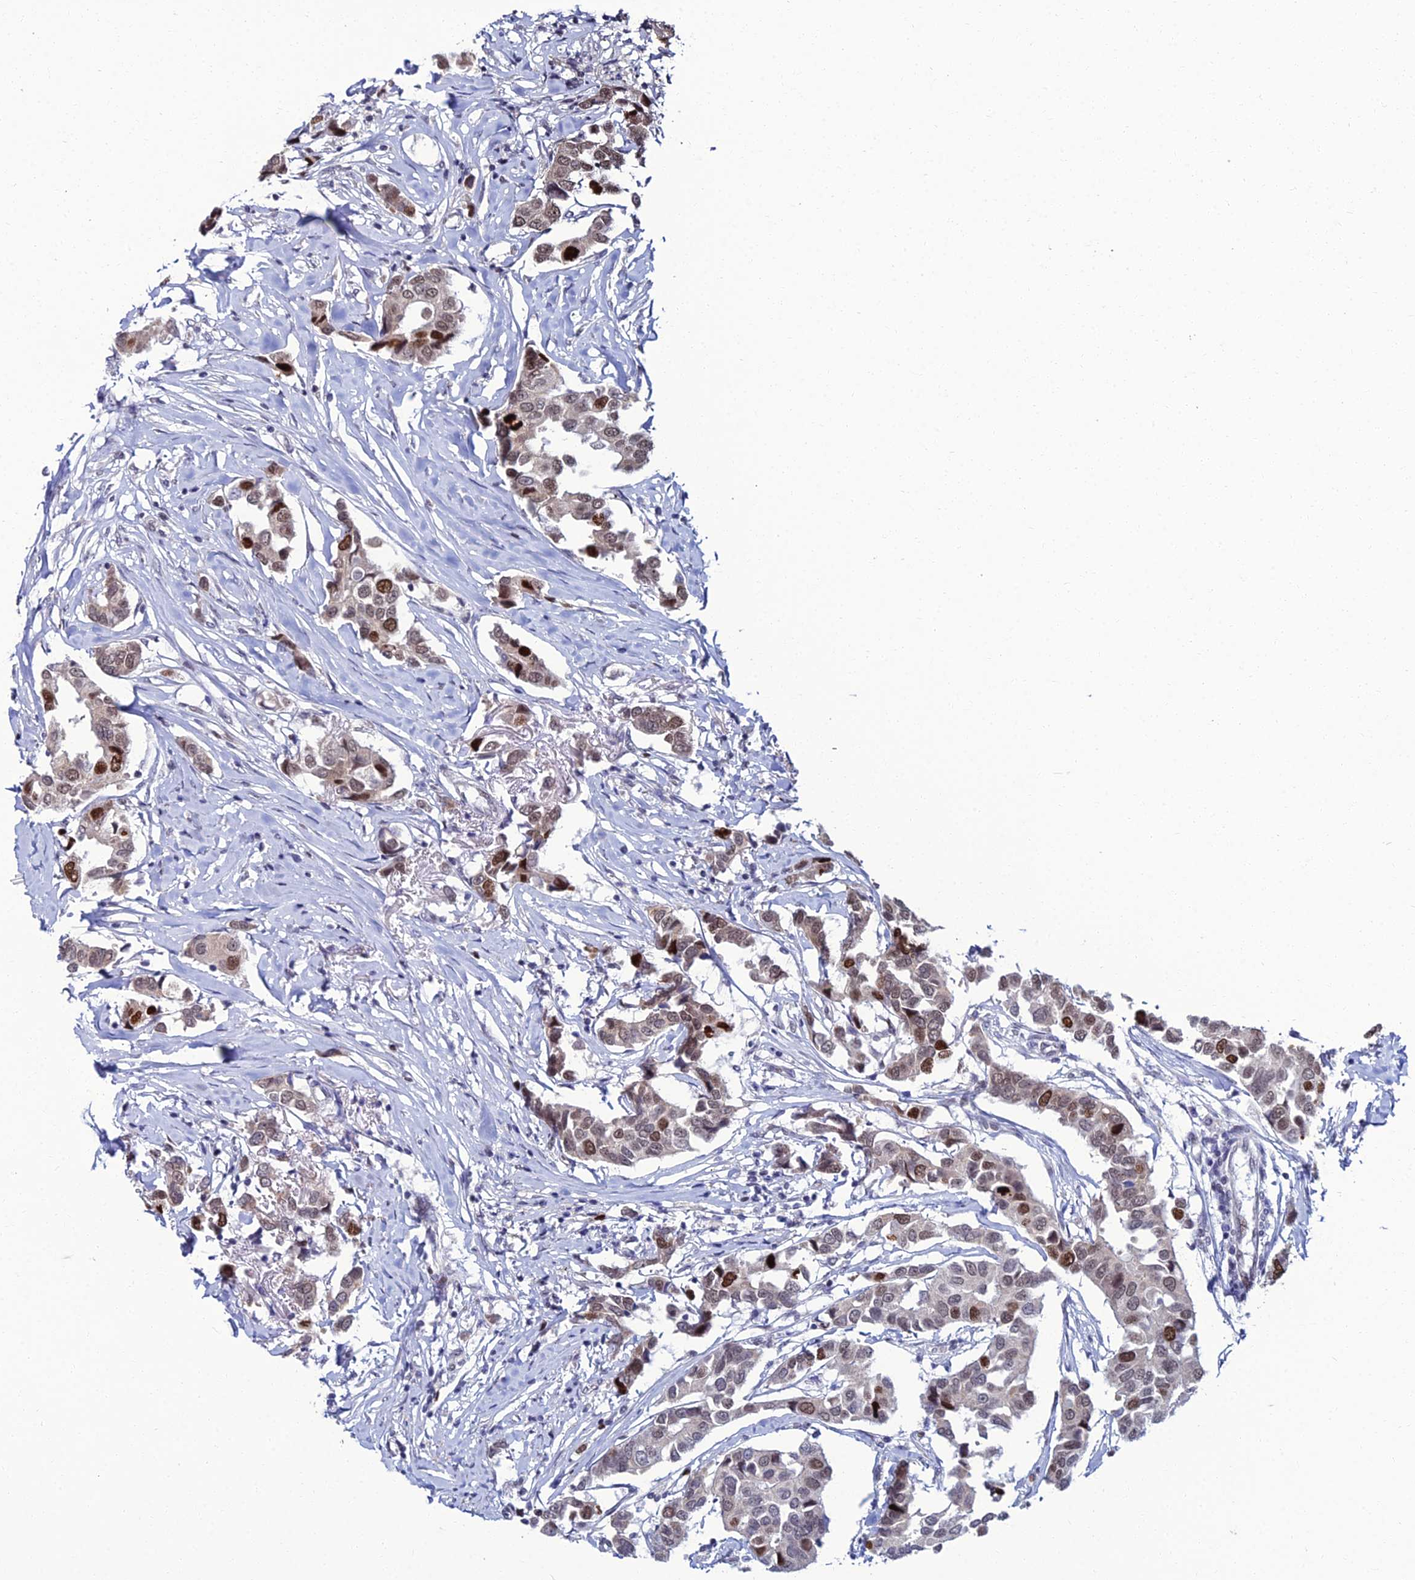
{"staining": {"intensity": "strong", "quantity": "<25%", "location": "nuclear"}, "tissue": "breast cancer", "cell_type": "Tumor cells", "image_type": "cancer", "snomed": [{"axis": "morphology", "description": "Duct carcinoma"}, {"axis": "topography", "description": "Breast"}], "caption": "Immunohistochemical staining of human breast cancer exhibits medium levels of strong nuclear staining in about <25% of tumor cells. Nuclei are stained in blue.", "gene": "TAF9B", "patient": {"sex": "female", "age": 80}}